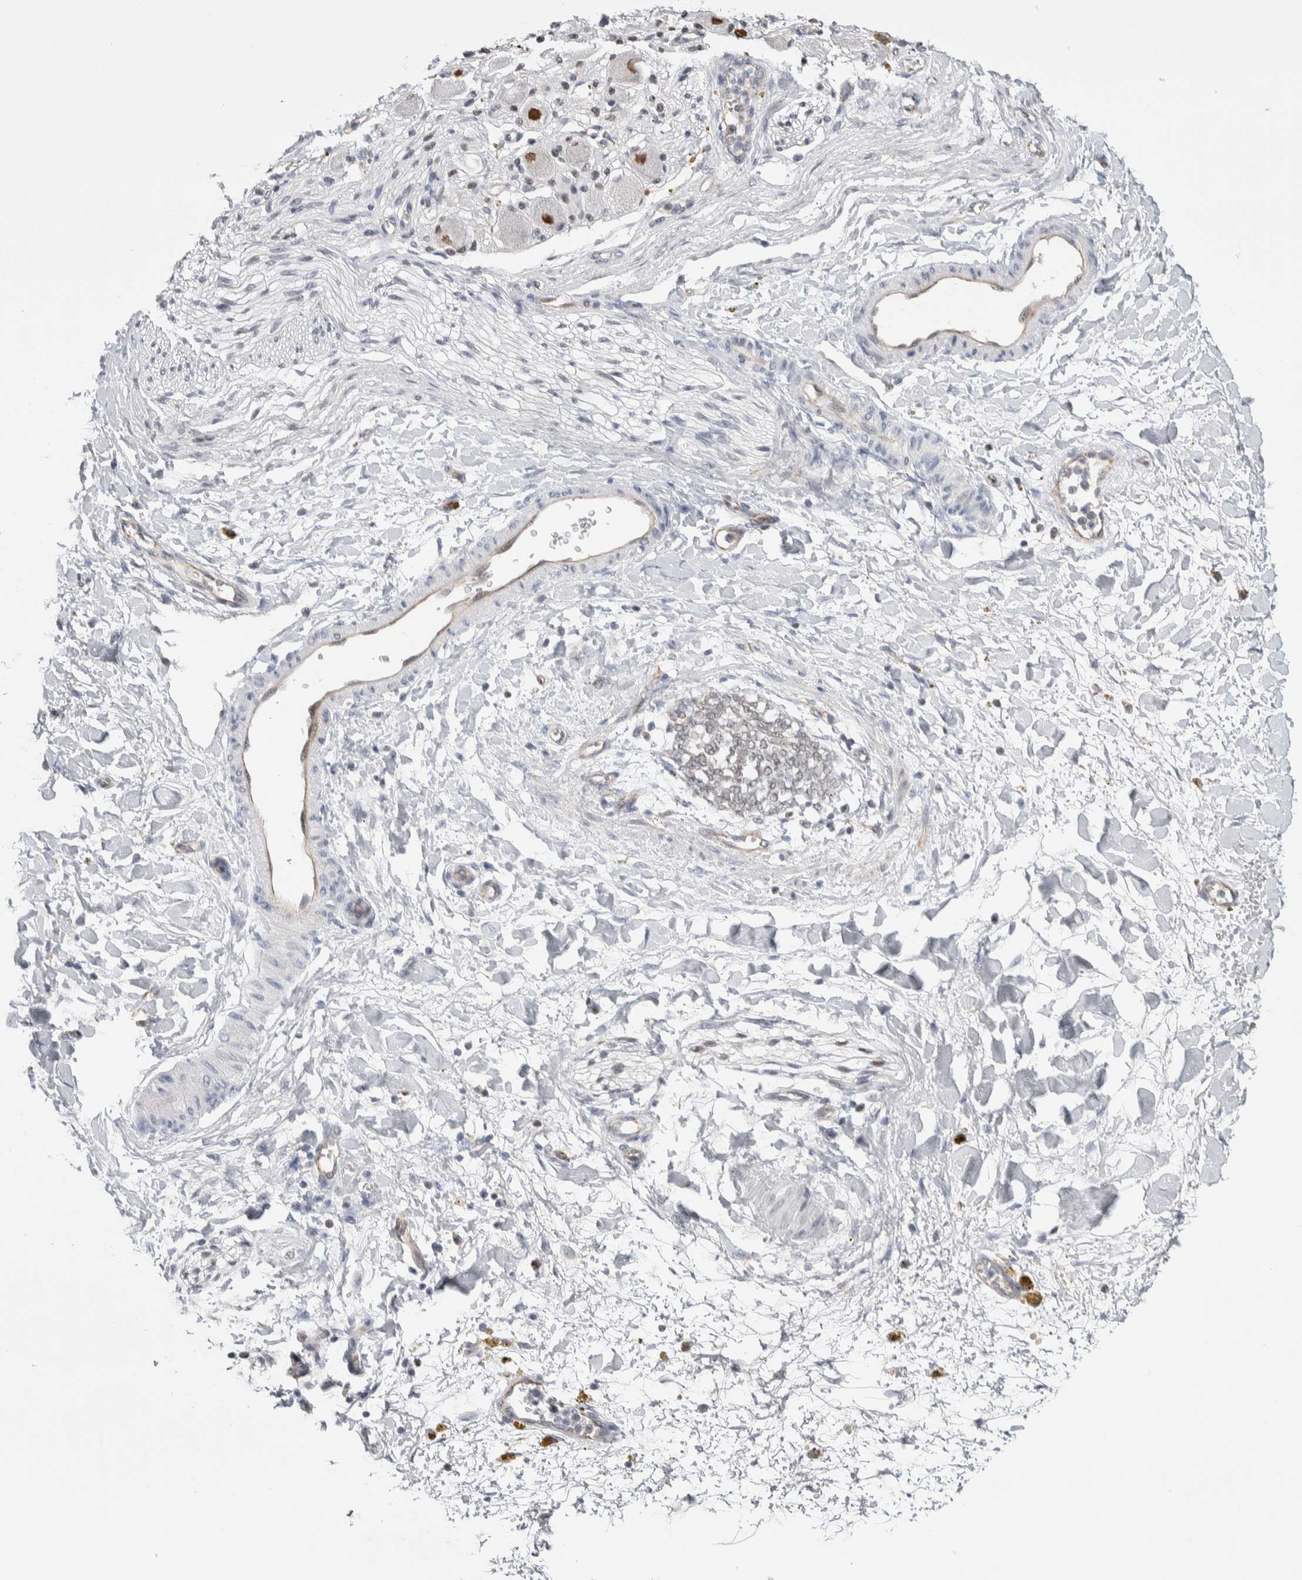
{"staining": {"intensity": "negative", "quantity": "none", "location": "none"}, "tissue": "soft tissue", "cell_type": "Fibroblasts", "image_type": "normal", "snomed": [{"axis": "morphology", "description": "Normal tissue, NOS"}, {"axis": "topography", "description": "Kidney"}, {"axis": "topography", "description": "Peripheral nerve tissue"}], "caption": "IHC image of normal soft tissue: human soft tissue stained with DAB exhibits no significant protein positivity in fibroblasts.", "gene": "ZBTB49", "patient": {"sex": "male", "age": 7}}